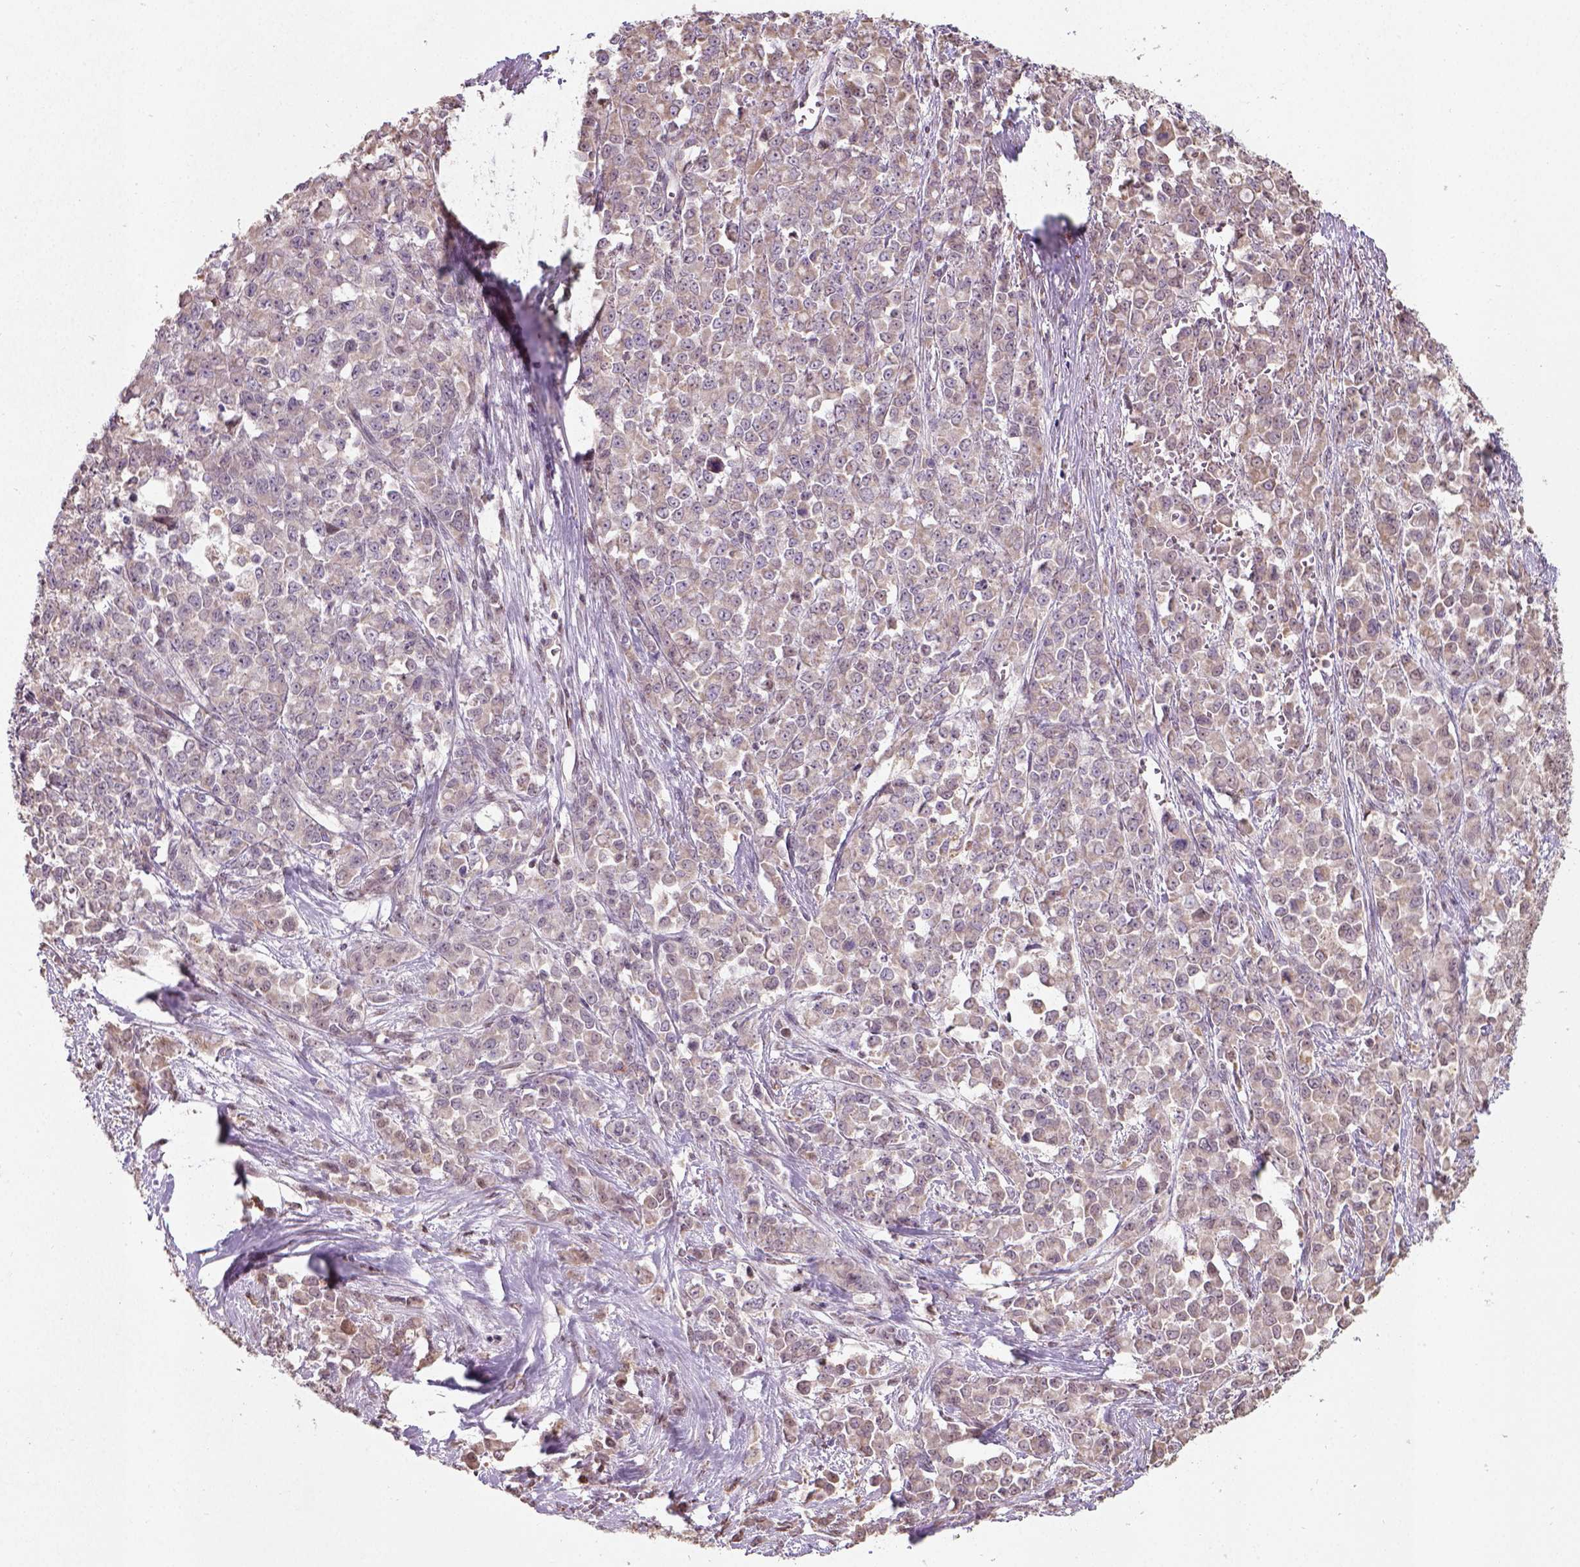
{"staining": {"intensity": "weak", "quantity": ">75%", "location": "cytoplasmic/membranous"}, "tissue": "stomach cancer", "cell_type": "Tumor cells", "image_type": "cancer", "snomed": [{"axis": "morphology", "description": "Adenocarcinoma, NOS"}, {"axis": "topography", "description": "Stomach"}], "caption": "High-magnification brightfield microscopy of stomach cancer (adenocarcinoma) stained with DAB (brown) and counterstained with hematoxylin (blue). tumor cells exhibit weak cytoplasmic/membranous expression is seen in approximately>75% of cells.", "gene": "C1orf112", "patient": {"sex": "female", "age": 76}}